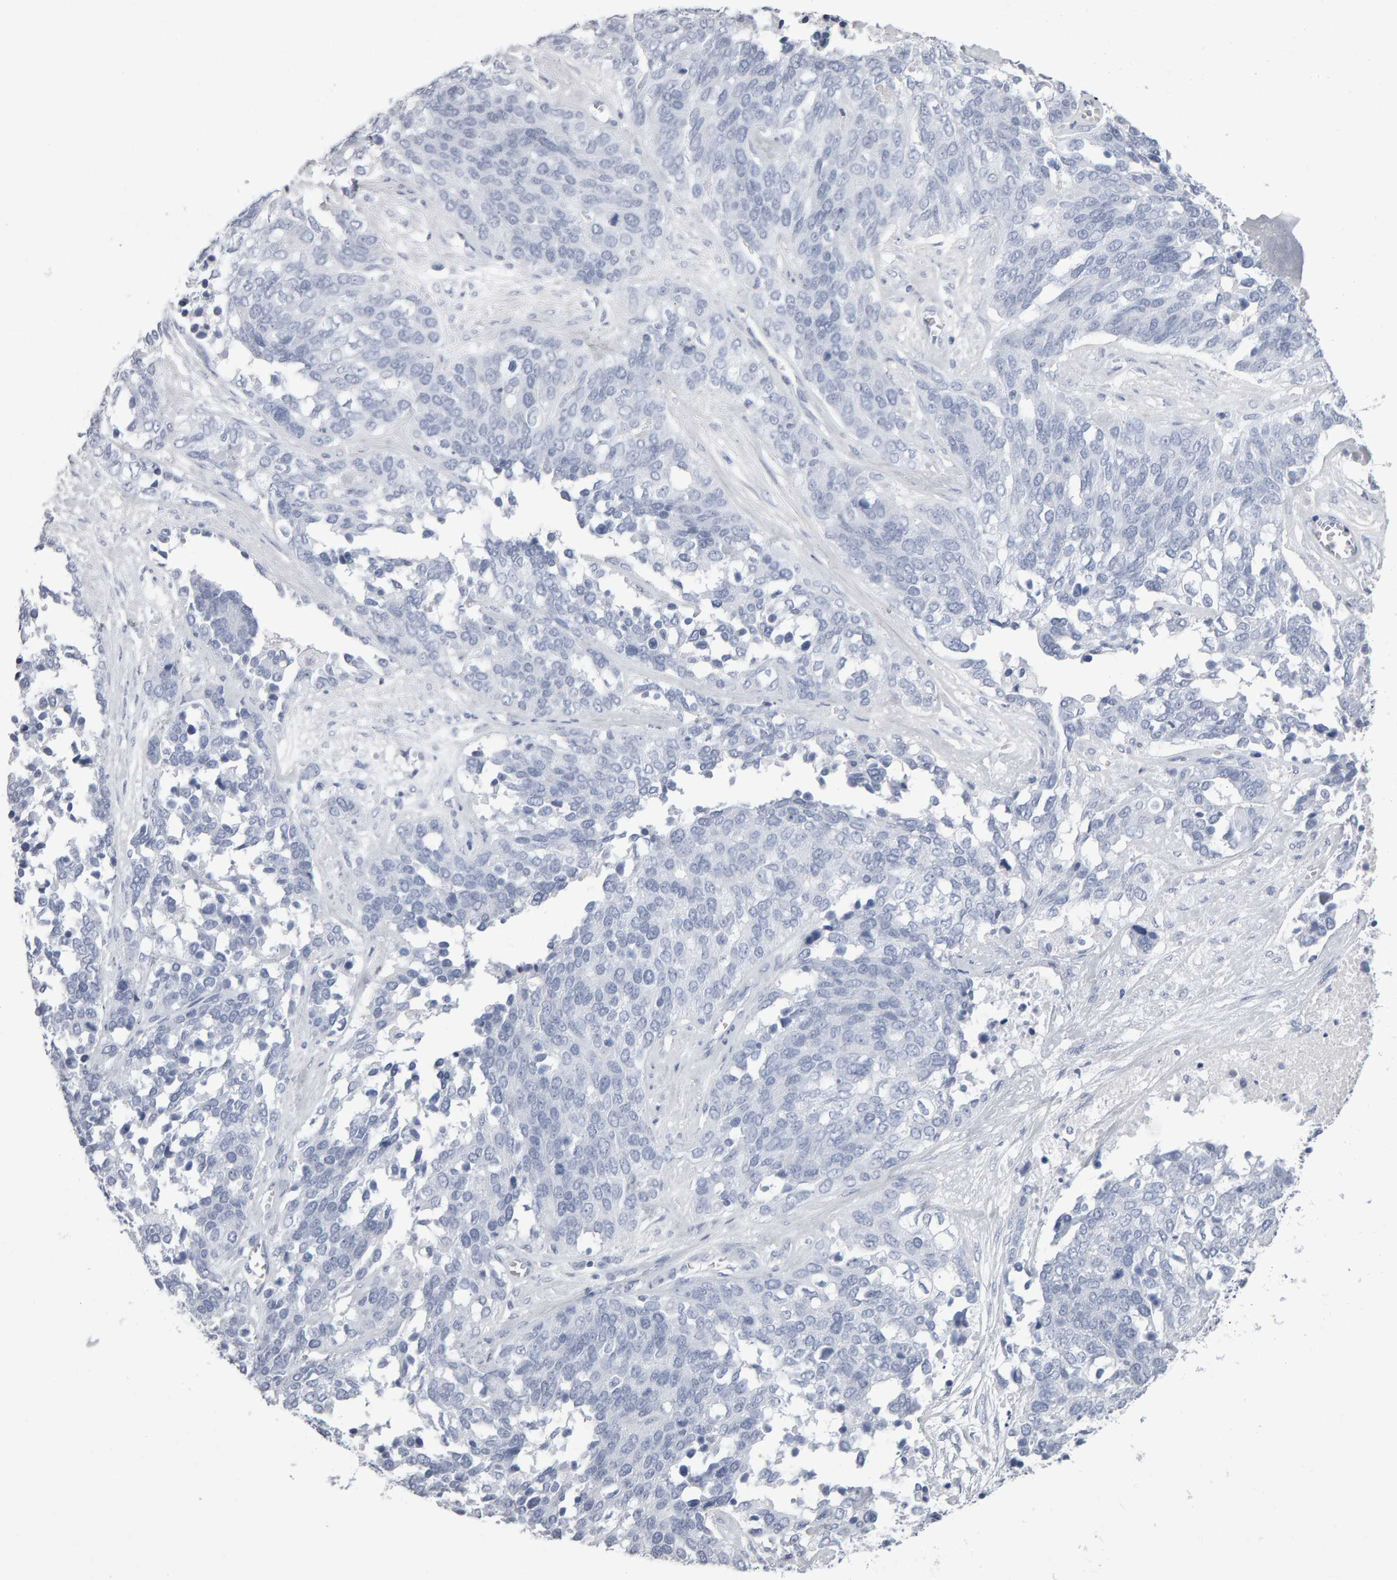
{"staining": {"intensity": "negative", "quantity": "none", "location": "none"}, "tissue": "ovarian cancer", "cell_type": "Tumor cells", "image_type": "cancer", "snomed": [{"axis": "morphology", "description": "Cystadenocarcinoma, serous, NOS"}, {"axis": "topography", "description": "Ovary"}], "caption": "An IHC photomicrograph of ovarian serous cystadenocarcinoma is shown. There is no staining in tumor cells of ovarian serous cystadenocarcinoma. The staining was performed using DAB to visualize the protein expression in brown, while the nuclei were stained in blue with hematoxylin (Magnification: 20x).", "gene": "NCDN", "patient": {"sex": "female", "age": 44}}